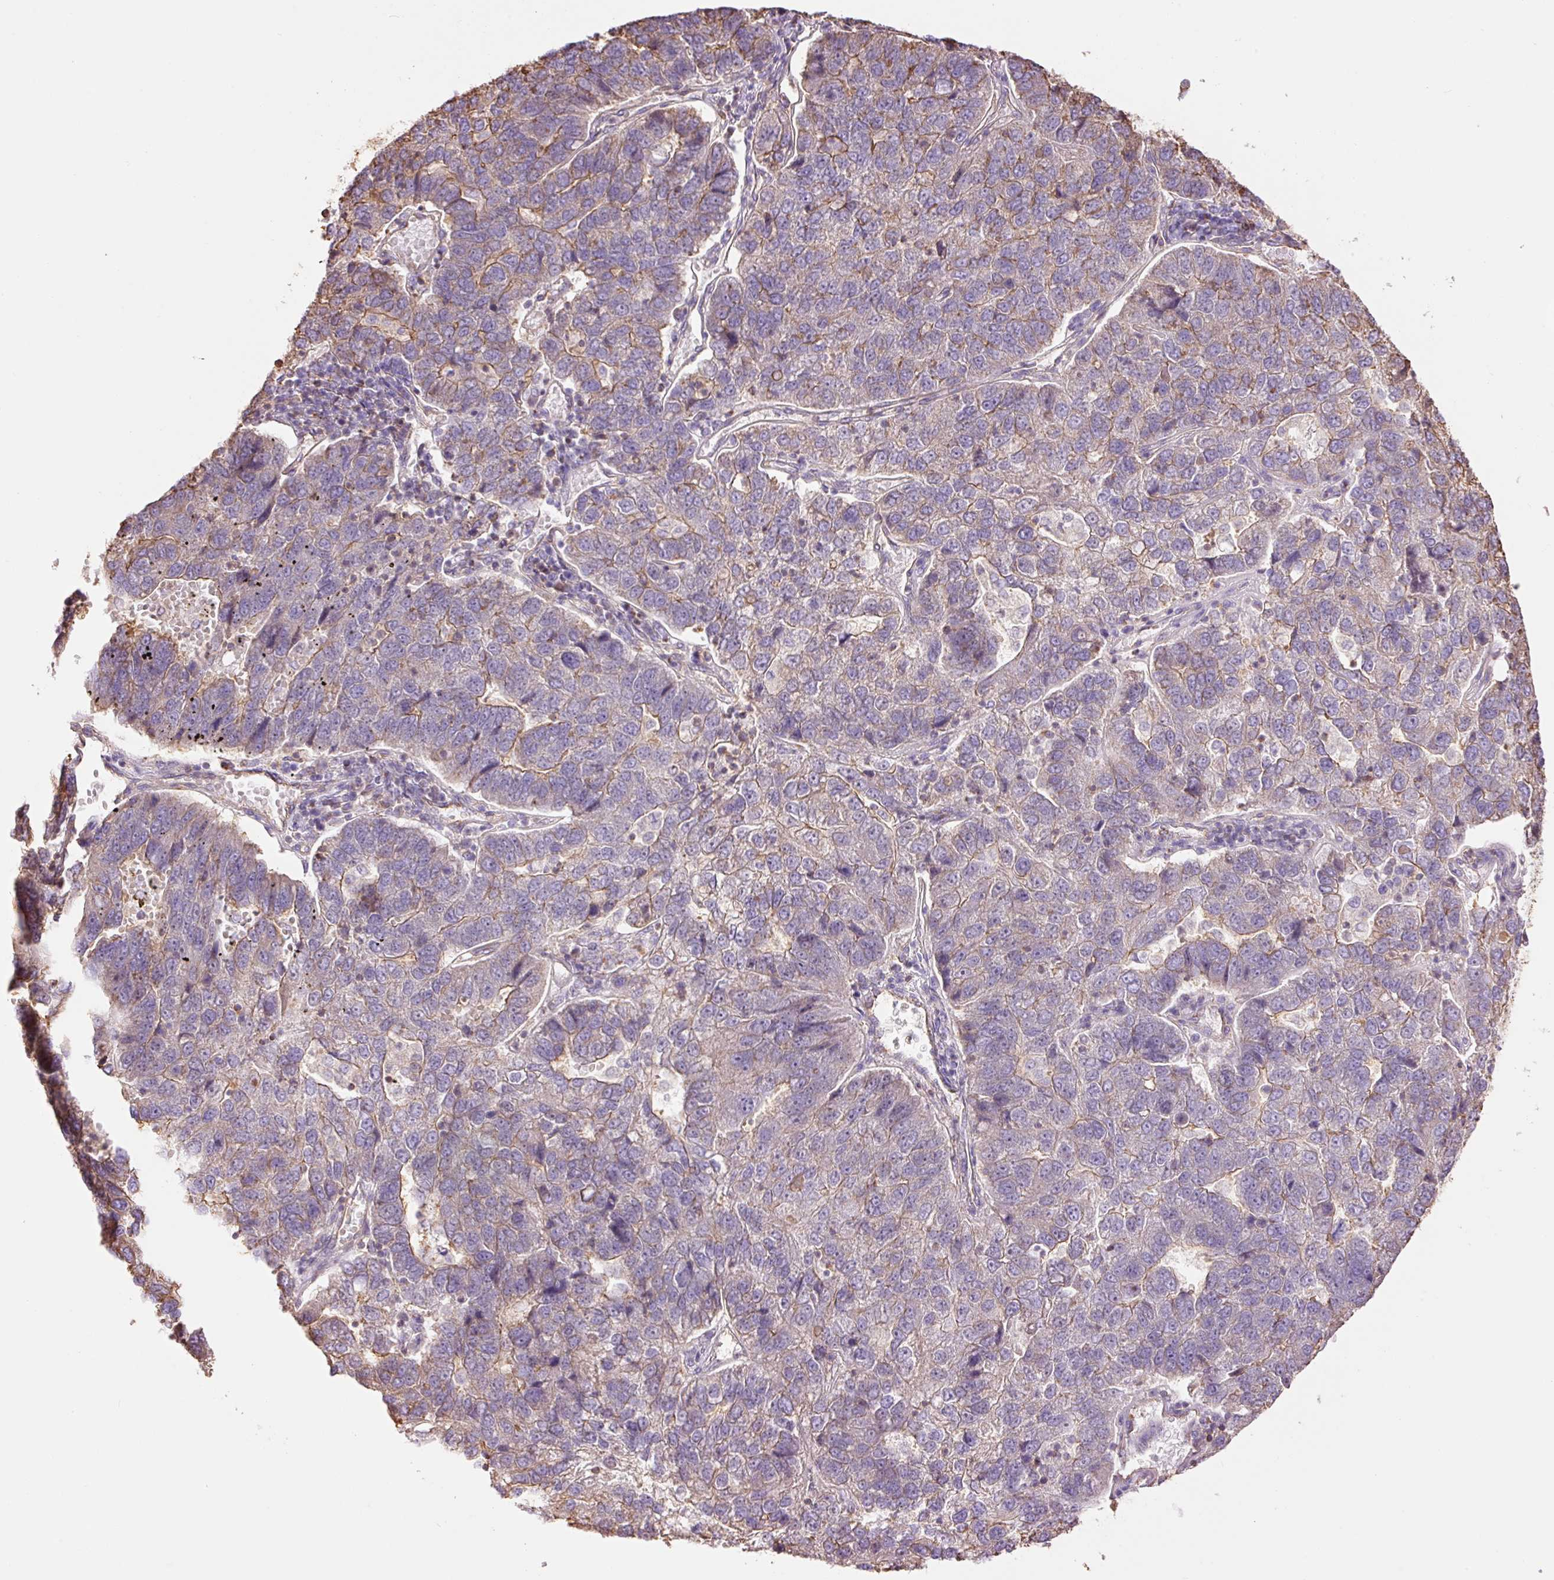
{"staining": {"intensity": "weak", "quantity": "<25%", "location": "cytoplasmic/membranous"}, "tissue": "pancreatic cancer", "cell_type": "Tumor cells", "image_type": "cancer", "snomed": [{"axis": "morphology", "description": "Adenocarcinoma, NOS"}, {"axis": "topography", "description": "Pancreas"}], "caption": "Immunohistochemistry (IHC) of pancreatic cancer (adenocarcinoma) demonstrates no expression in tumor cells.", "gene": "PPP1R1B", "patient": {"sex": "female", "age": 61}}